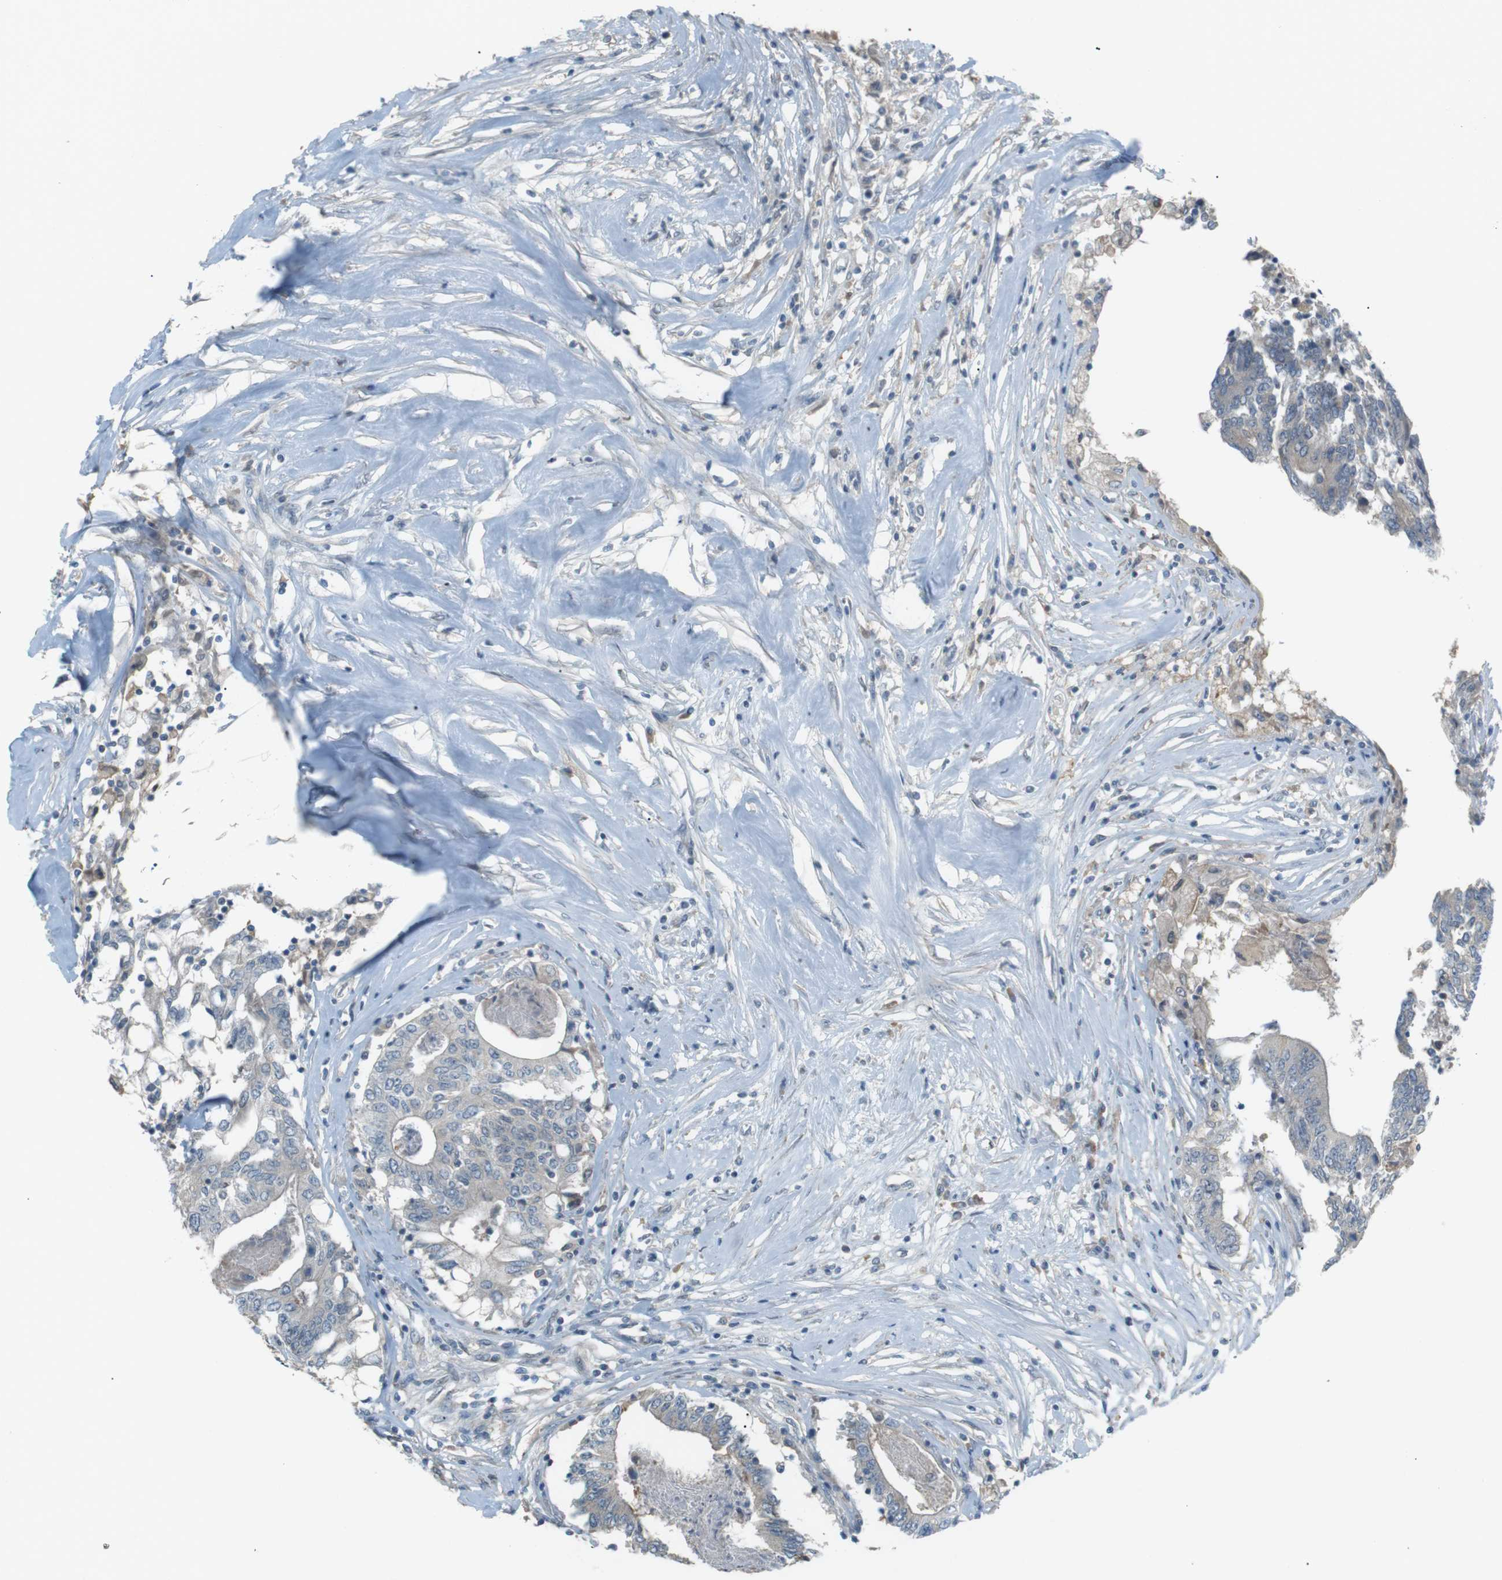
{"staining": {"intensity": "weak", "quantity": "<25%", "location": "cytoplasmic/membranous"}, "tissue": "colorectal cancer", "cell_type": "Tumor cells", "image_type": "cancer", "snomed": [{"axis": "morphology", "description": "Adenocarcinoma, NOS"}, {"axis": "topography", "description": "Rectum"}], "caption": "Tumor cells show no significant expression in colorectal cancer.", "gene": "RTN3", "patient": {"sex": "male", "age": 63}}